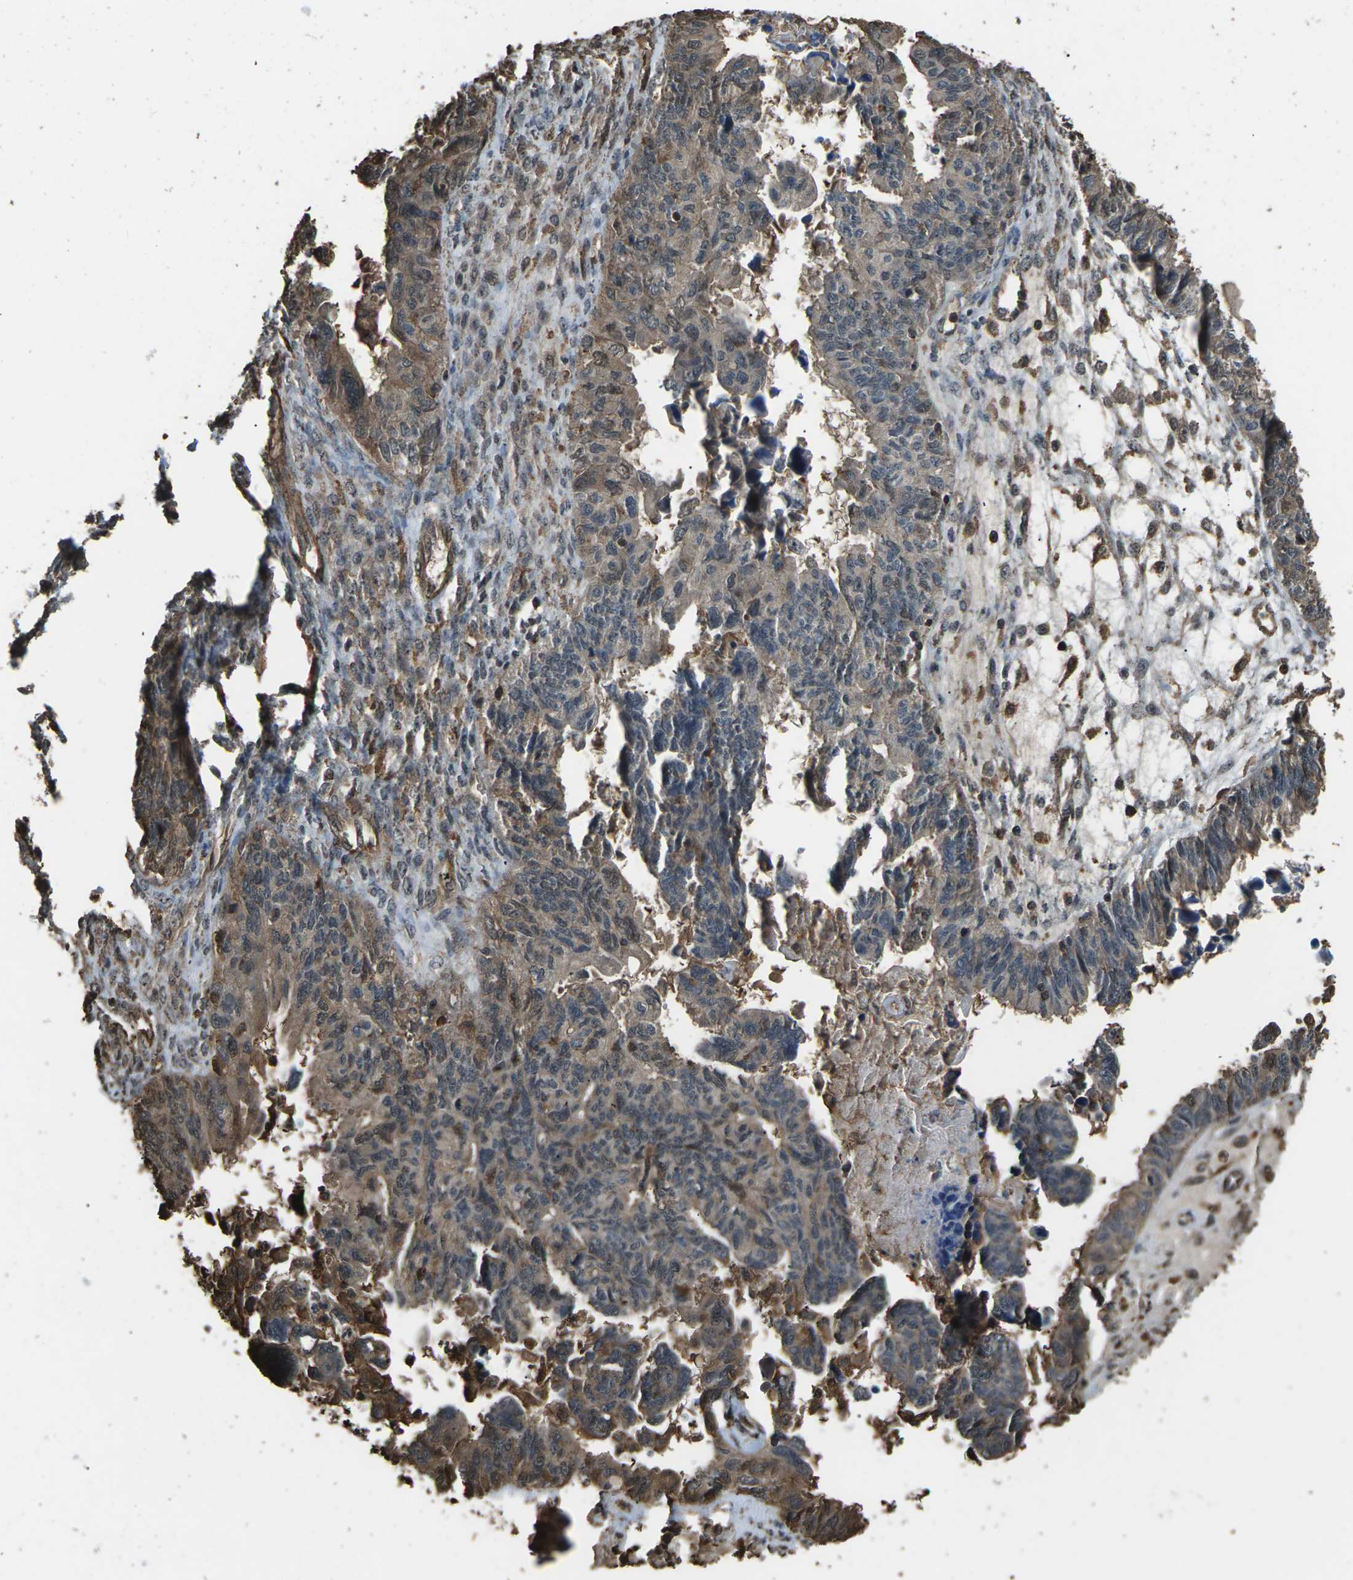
{"staining": {"intensity": "weak", "quantity": ">75%", "location": "cytoplasmic/membranous"}, "tissue": "ovarian cancer", "cell_type": "Tumor cells", "image_type": "cancer", "snomed": [{"axis": "morphology", "description": "Cystadenocarcinoma, serous, NOS"}, {"axis": "topography", "description": "Ovary"}], "caption": "The image shows immunohistochemical staining of serous cystadenocarcinoma (ovarian). There is weak cytoplasmic/membranous positivity is present in about >75% of tumor cells. Immunohistochemistry (ihc) stains the protein of interest in brown and the nuclei are stained blue.", "gene": "DHPS", "patient": {"sex": "female", "age": 79}}